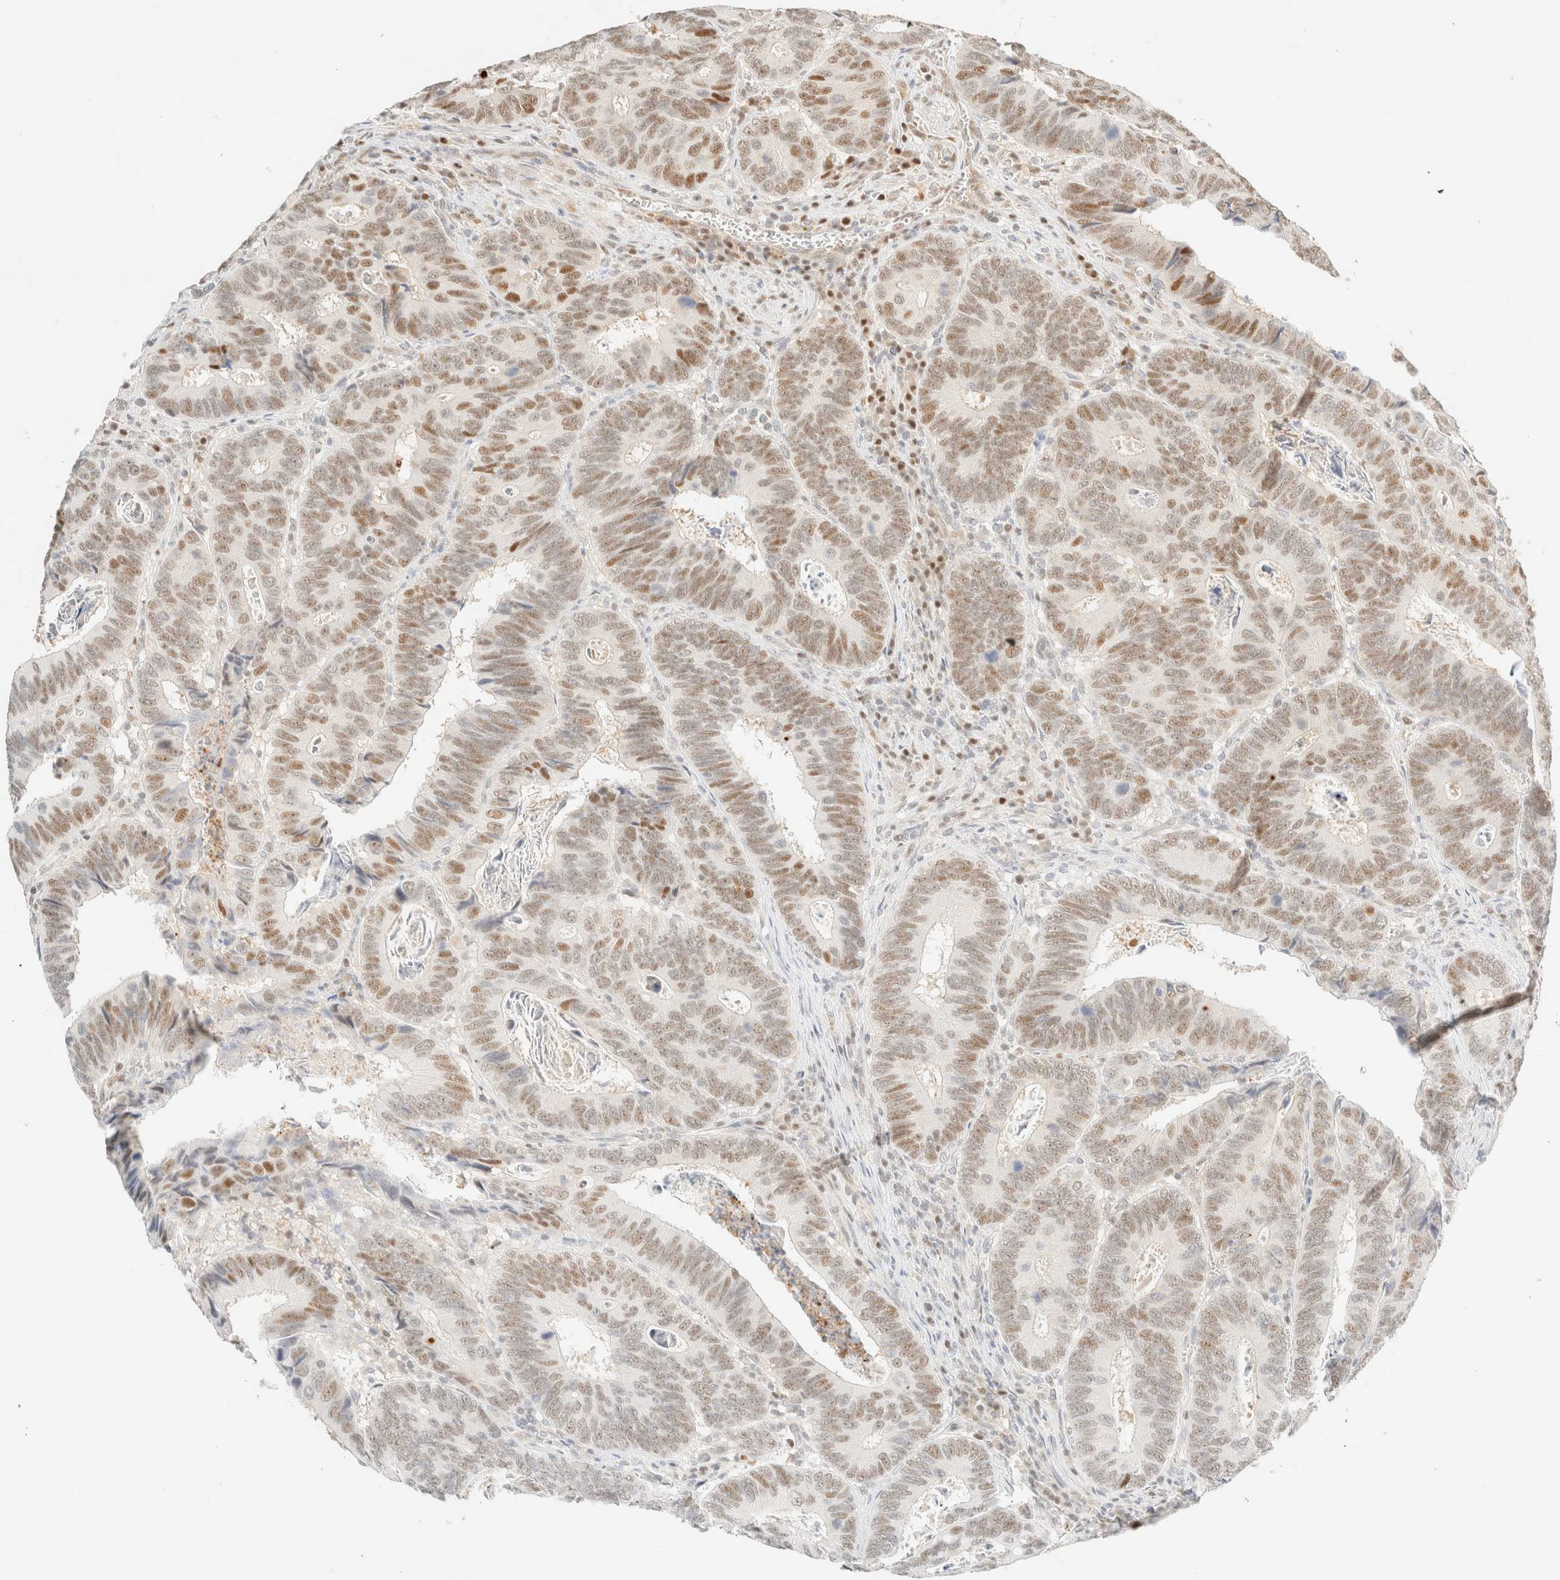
{"staining": {"intensity": "weak", "quantity": ">75%", "location": "nuclear"}, "tissue": "colorectal cancer", "cell_type": "Tumor cells", "image_type": "cancer", "snomed": [{"axis": "morphology", "description": "Adenocarcinoma, NOS"}, {"axis": "topography", "description": "Colon"}], "caption": "Colorectal cancer (adenocarcinoma) was stained to show a protein in brown. There is low levels of weak nuclear staining in about >75% of tumor cells.", "gene": "TSR1", "patient": {"sex": "male", "age": 72}}